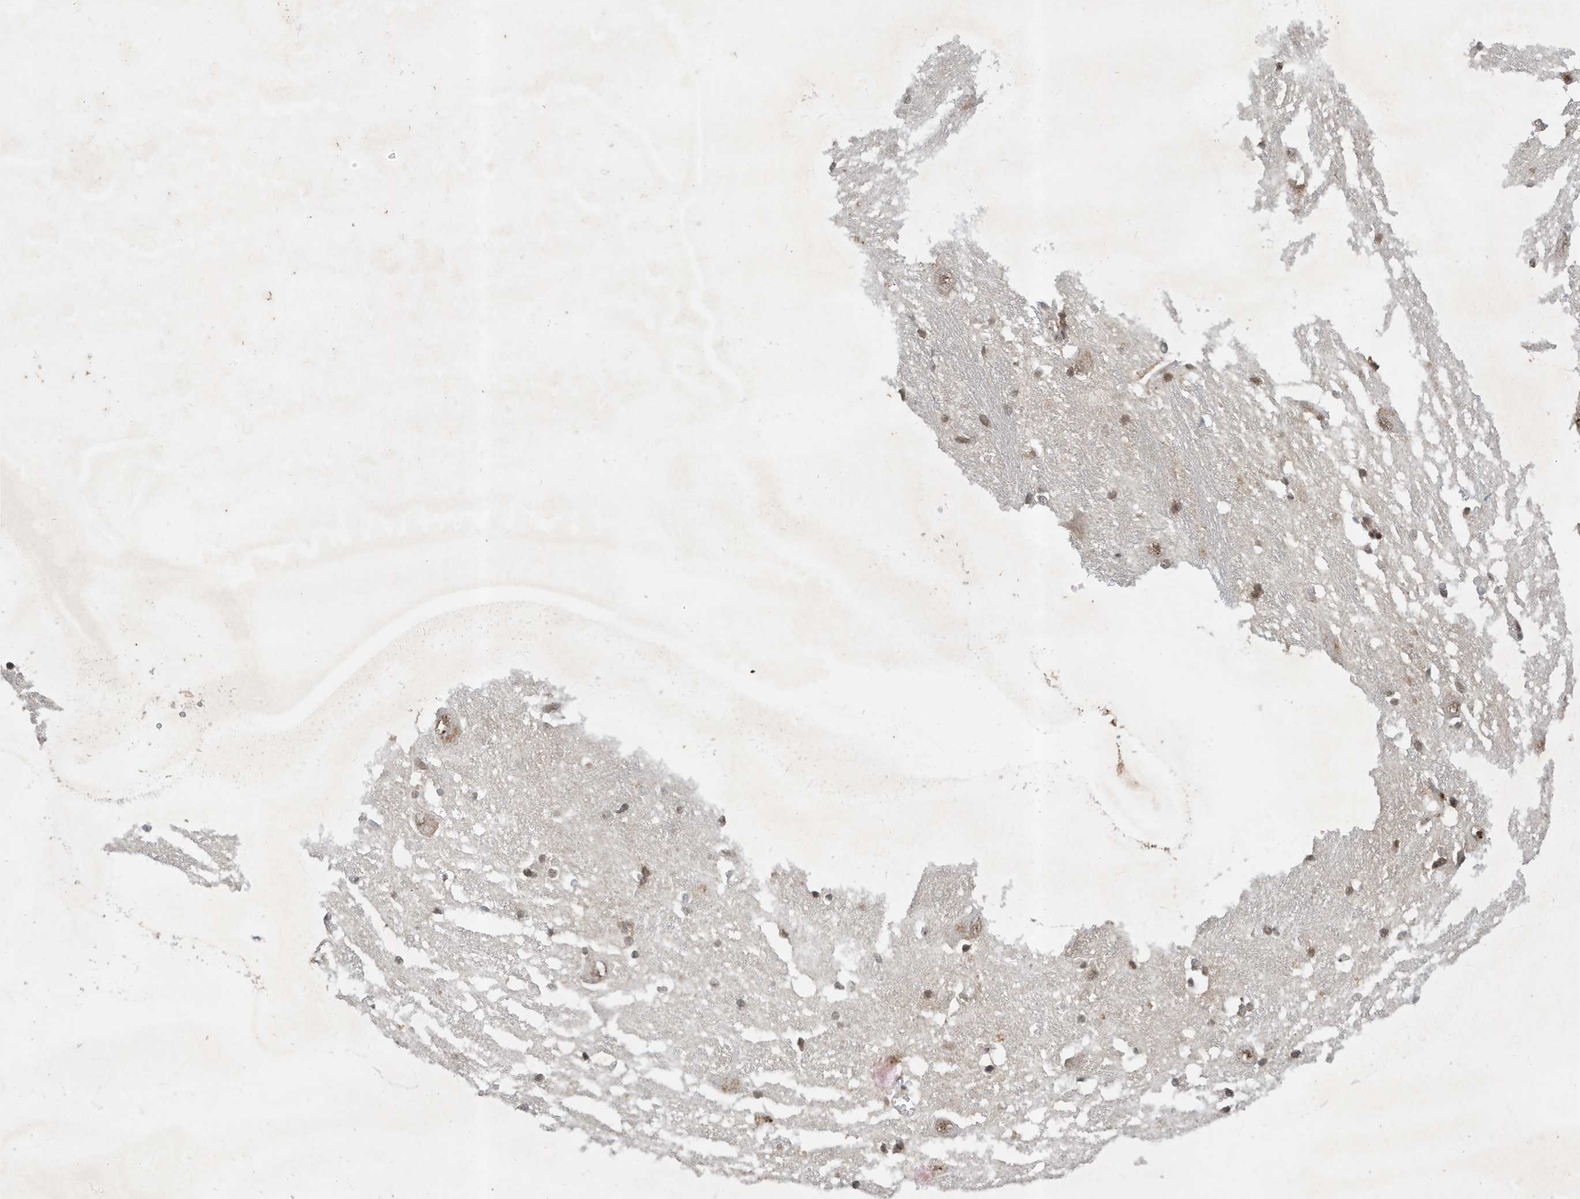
{"staining": {"intensity": "moderate", "quantity": "25%-75%", "location": "cytoplasmic/membranous,nuclear"}, "tissue": "caudate", "cell_type": "Glial cells", "image_type": "normal", "snomed": [{"axis": "morphology", "description": "Normal tissue, NOS"}, {"axis": "topography", "description": "Lateral ventricle wall"}], "caption": "A brown stain shows moderate cytoplasmic/membranous,nuclear positivity of a protein in glial cells of benign caudate. (DAB = brown stain, brightfield microscopy at high magnification).", "gene": "MAST3", "patient": {"sex": "male", "age": 37}}